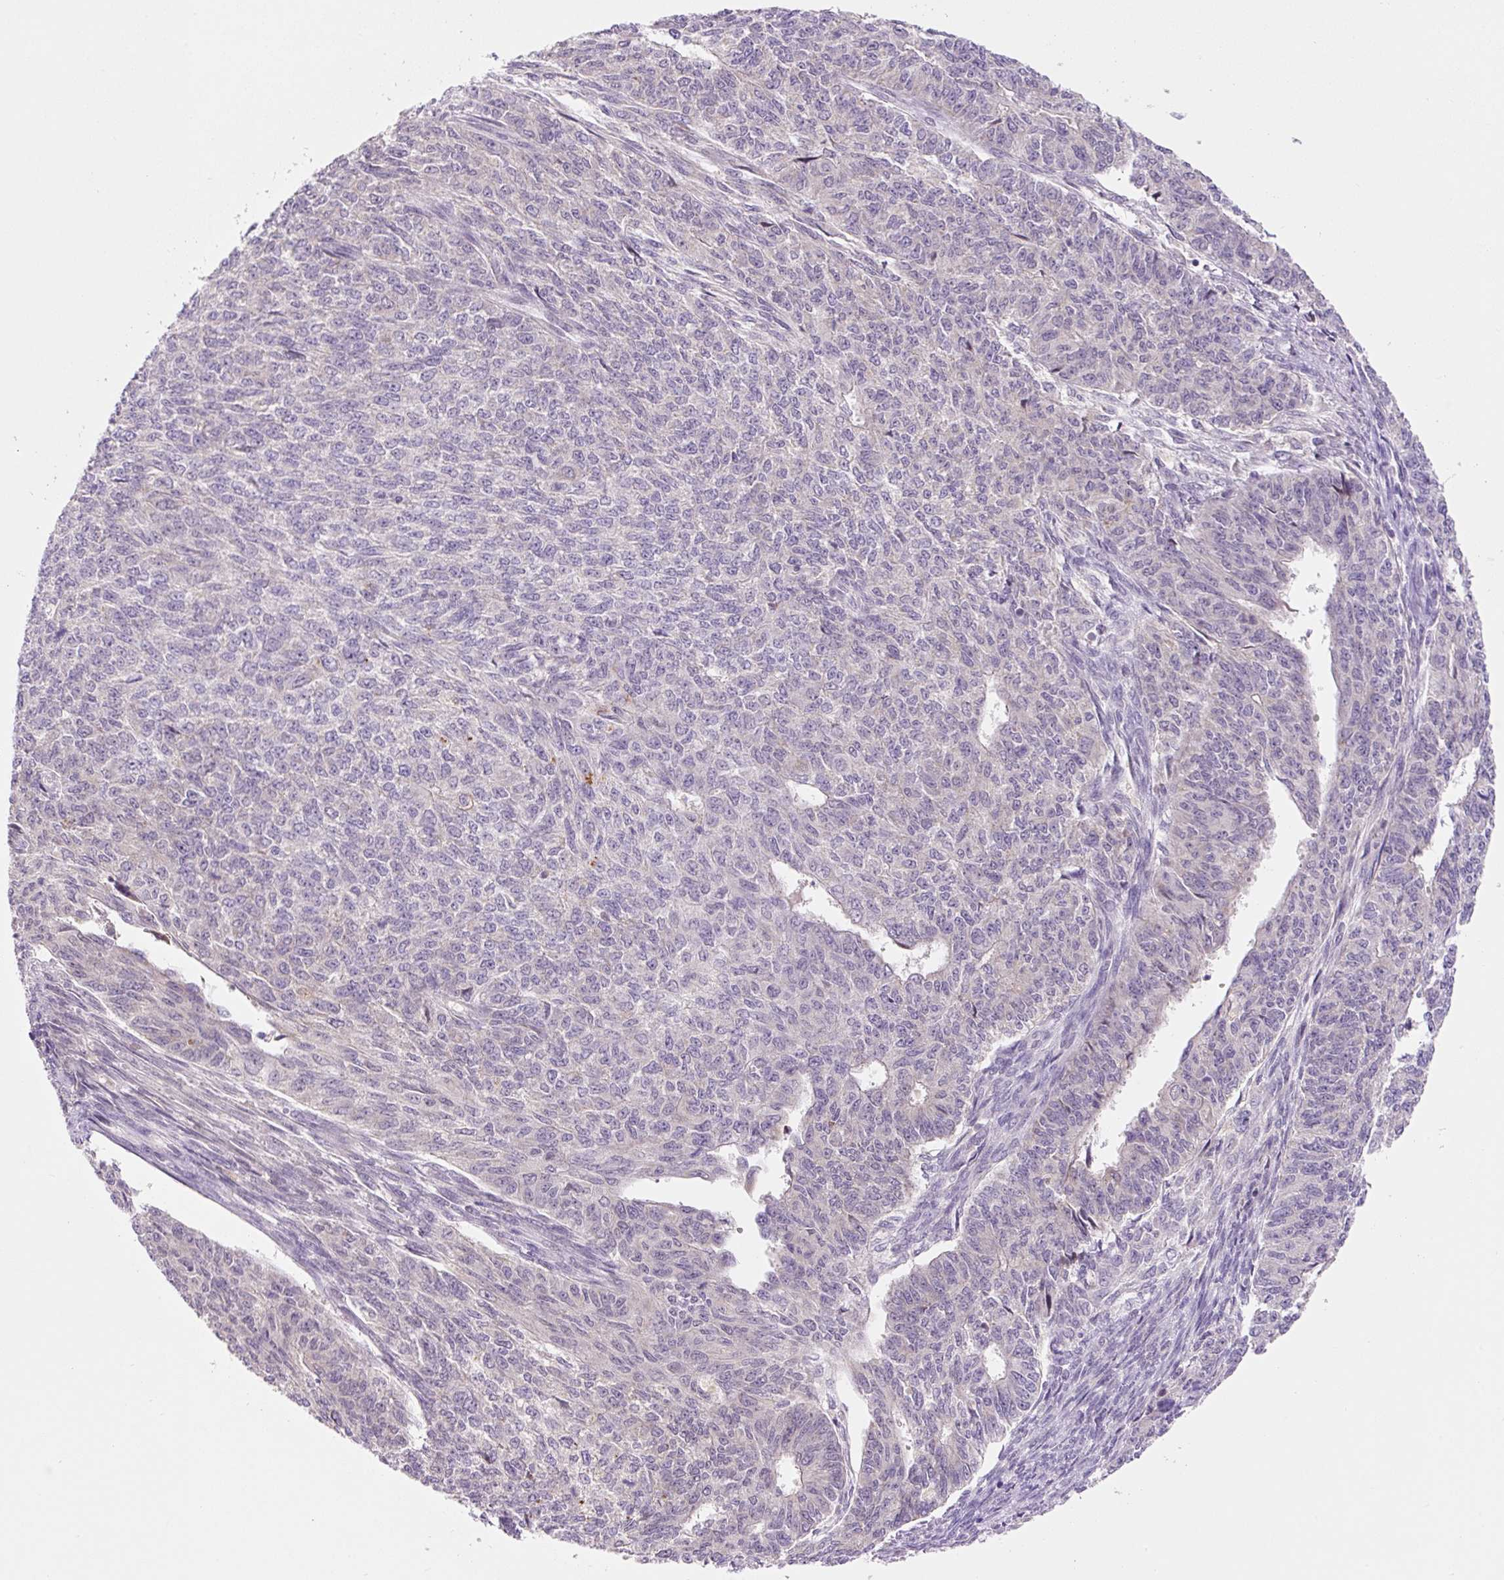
{"staining": {"intensity": "negative", "quantity": "none", "location": "none"}, "tissue": "endometrial cancer", "cell_type": "Tumor cells", "image_type": "cancer", "snomed": [{"axis": "morphology", "description": "Adenocarcinoma, NOS"}, {"axis": "topography", "description": "Endometrium"}], "caption": "Human endometrial cancer (adenocarcinoma) stained for a protein using IHC displays no staining in tumor cells.", "gene": "PCK2", "patient": {"sex": "female", "age": 32}}